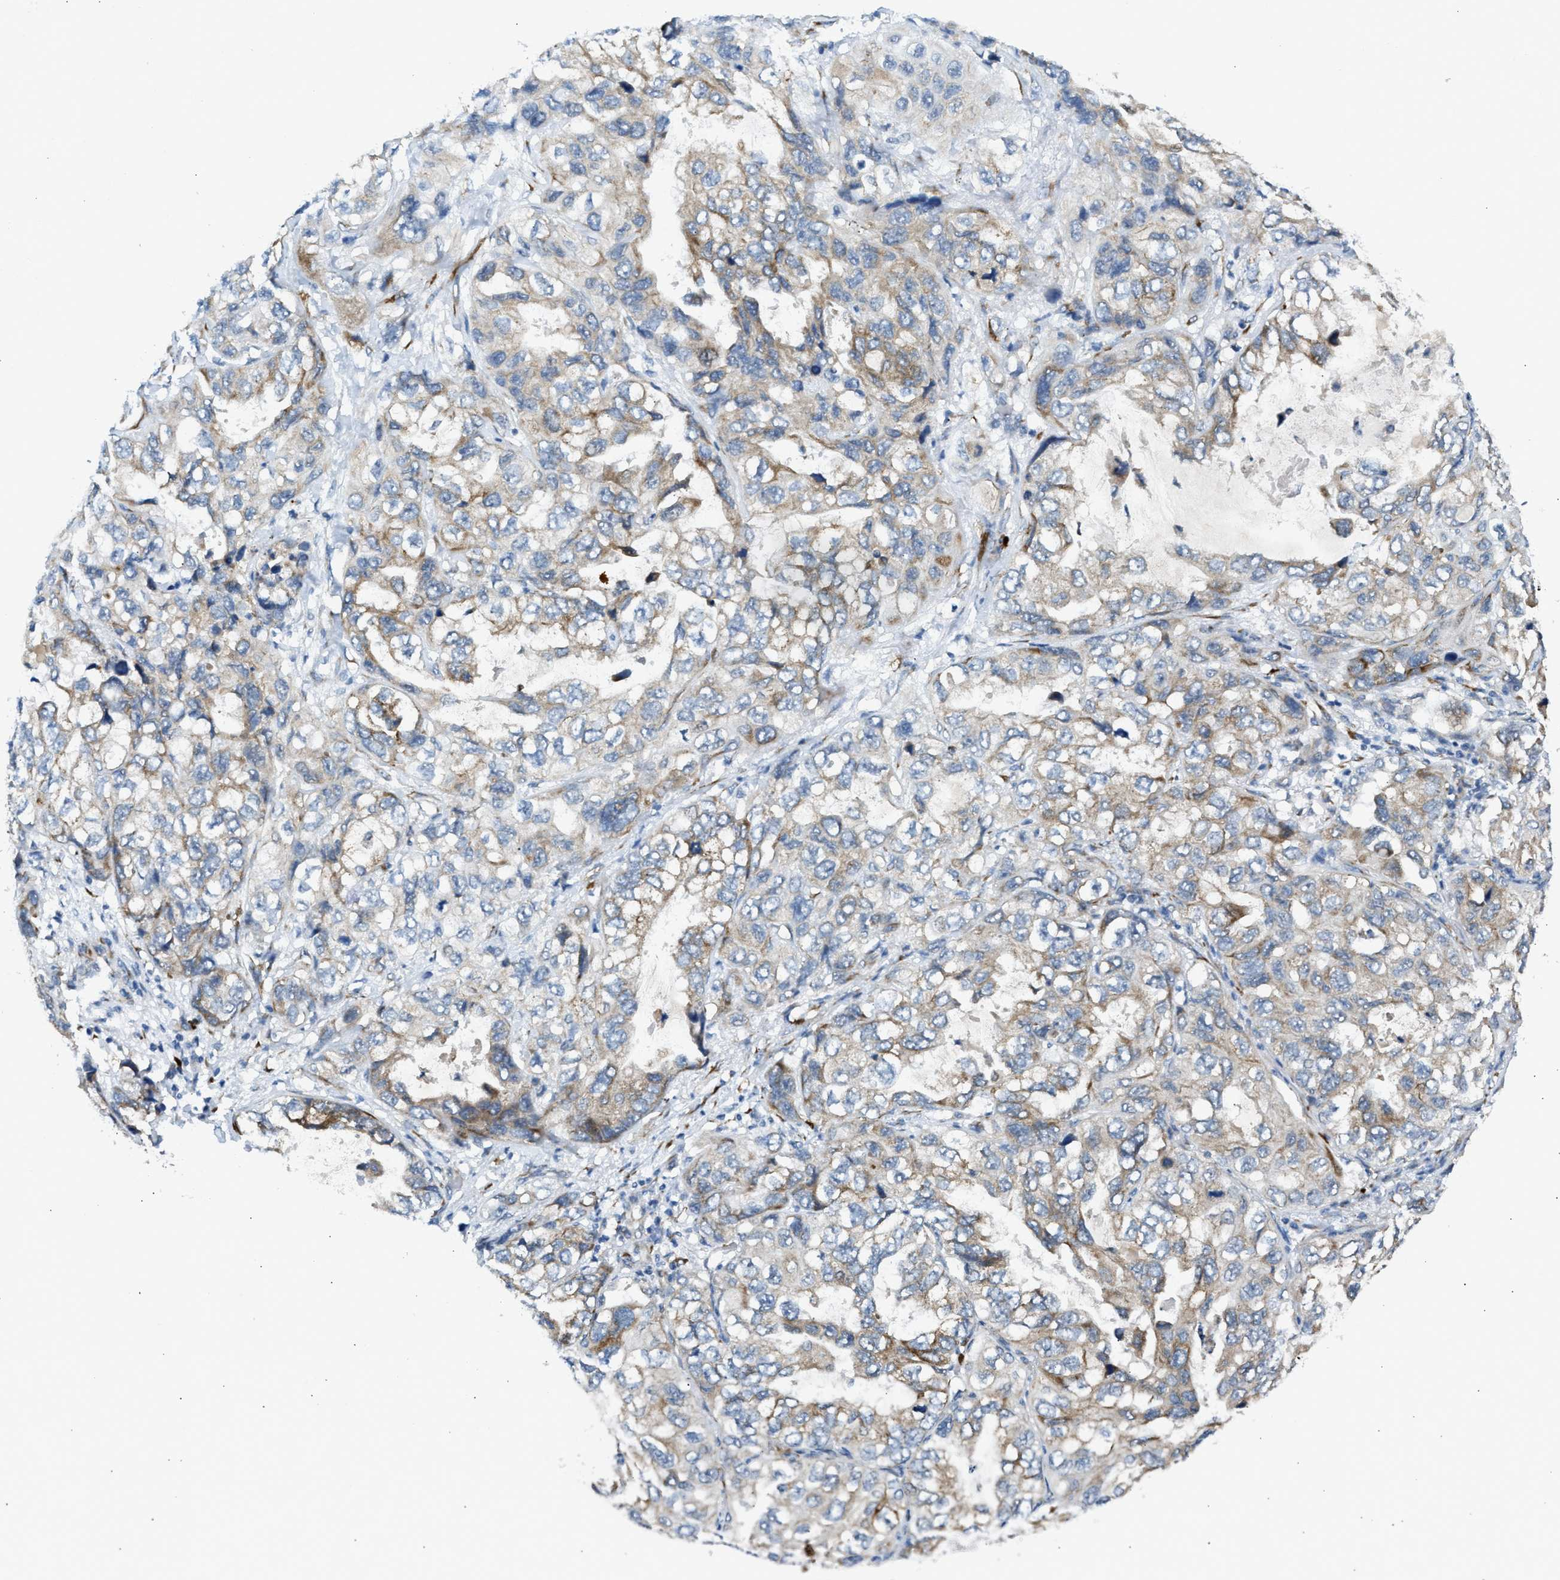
{"staining": {"intensity": "moderate", "quantity": ">75%", "location": "cytoplasmic/membranous"}, "tissue": "lung cancer", "cell_type": "Tumor cells", "image_type": "cancer", "snomed": [{"axis": "morphology", "description": "Squamous cell carcinoma, NOS"}, {"axis": "topography", "description": "Lung"}], "caption": "The micrograph demonstrates staining of lung cancer (squamous cell carcinoma), revealing moderate cytoplasmic/membranous protein positivity (brown color) within tumor cells.", "gene": "KCNC2", "patient": {"sex": "female", "age": 73}}